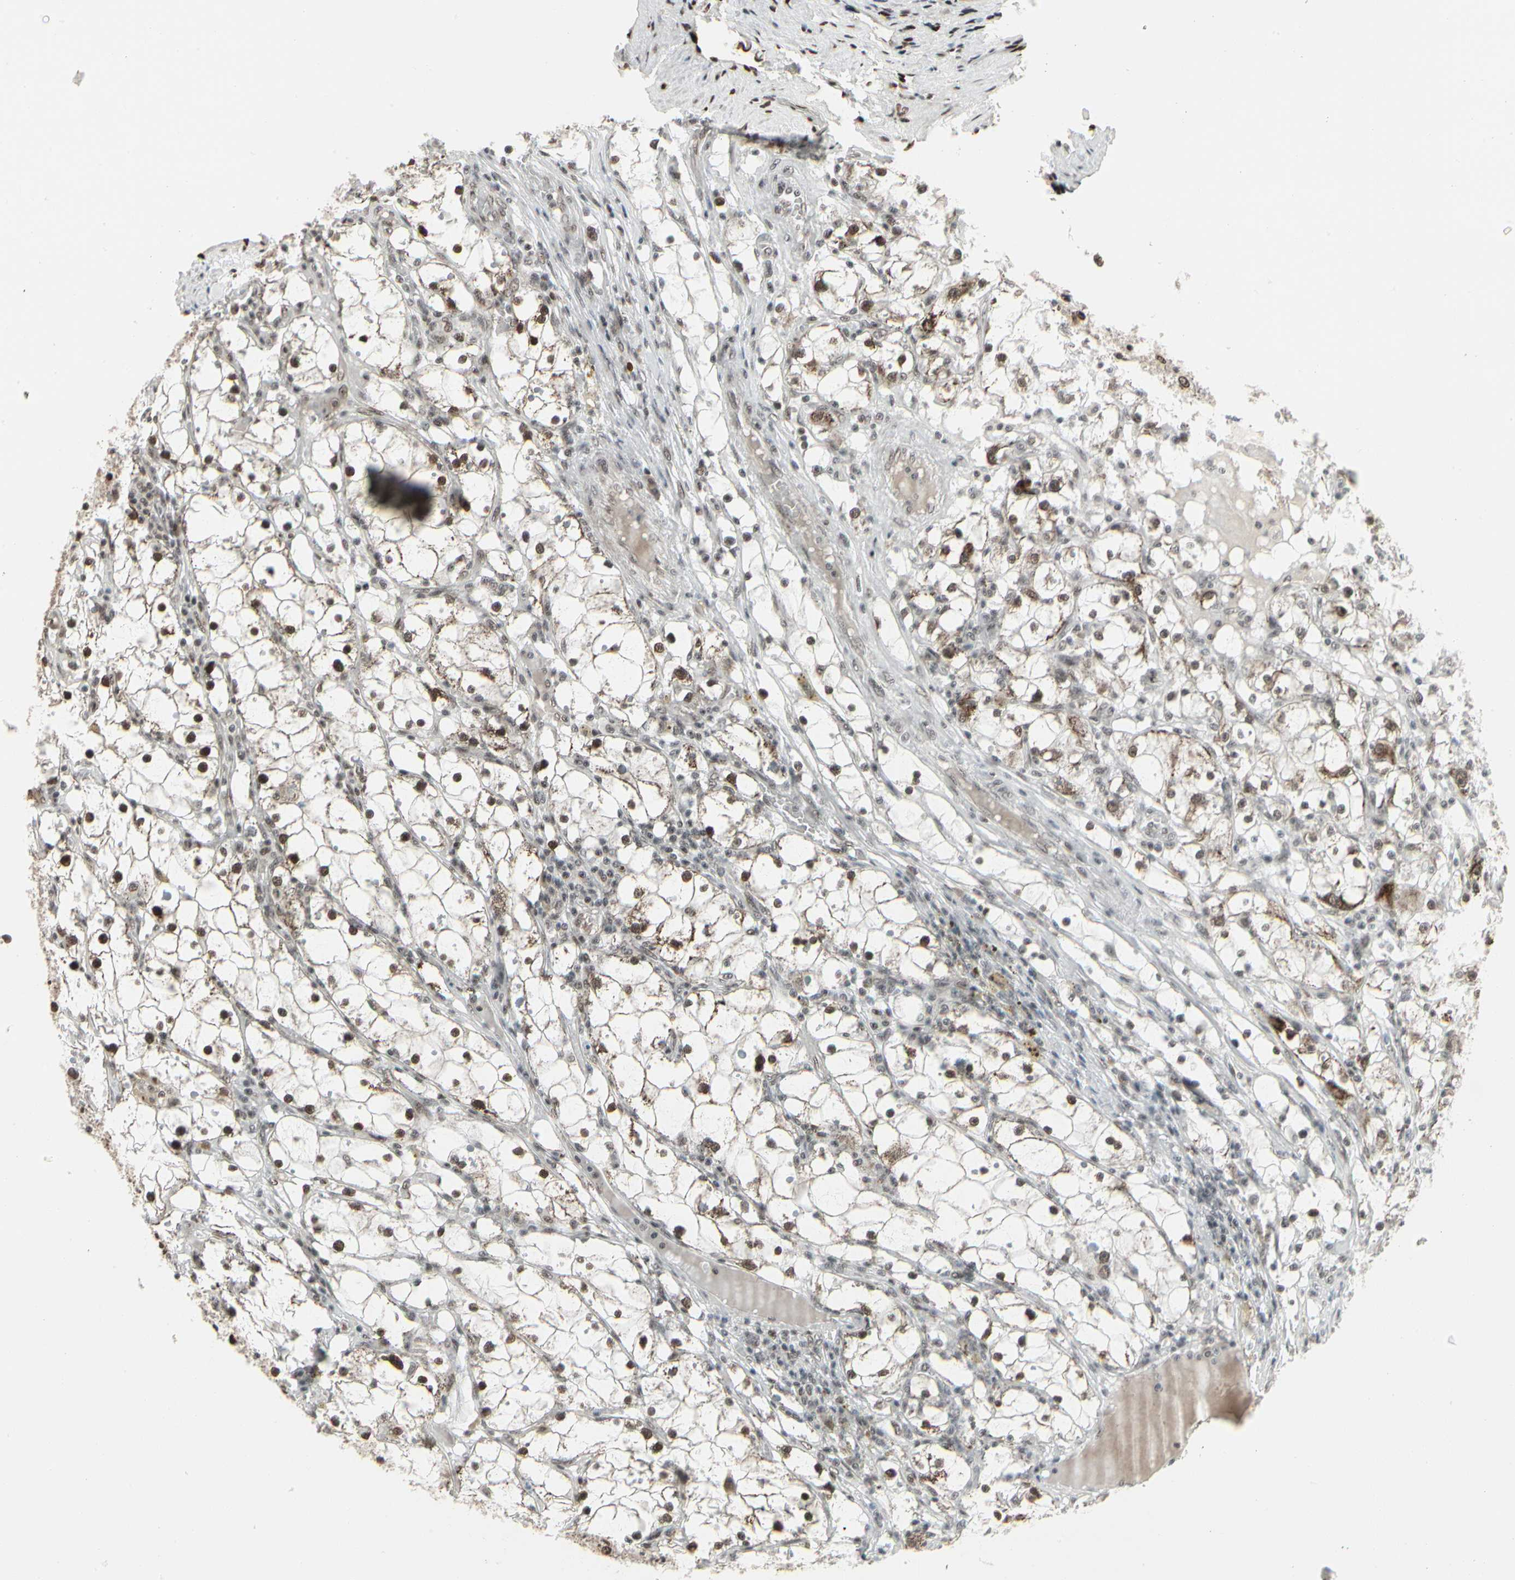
{"staining": {"intensity": "strong", "quantity": "25%-75%", "location": "nuclear"}, "tissue": "renal cancer", "cell_type": "Tumor cells", "image_type": "cancer", "snomed": [{"axis": "morphology", "description": "Adenocarcinoma, NOS"}, {"axis": "topography", "description": "Kidney"}], "caption": "High-magnification brightfield microscopy of adenocarcinoma (renal) stained with DAB (brown) and counterstained with hematoxylin (blue). tumor cells exhibit strong nuclear expression is identified in approximately25%-75% of cells.", "gene": "HMG20A", "patient": {"sex": "male", "age": 56}}